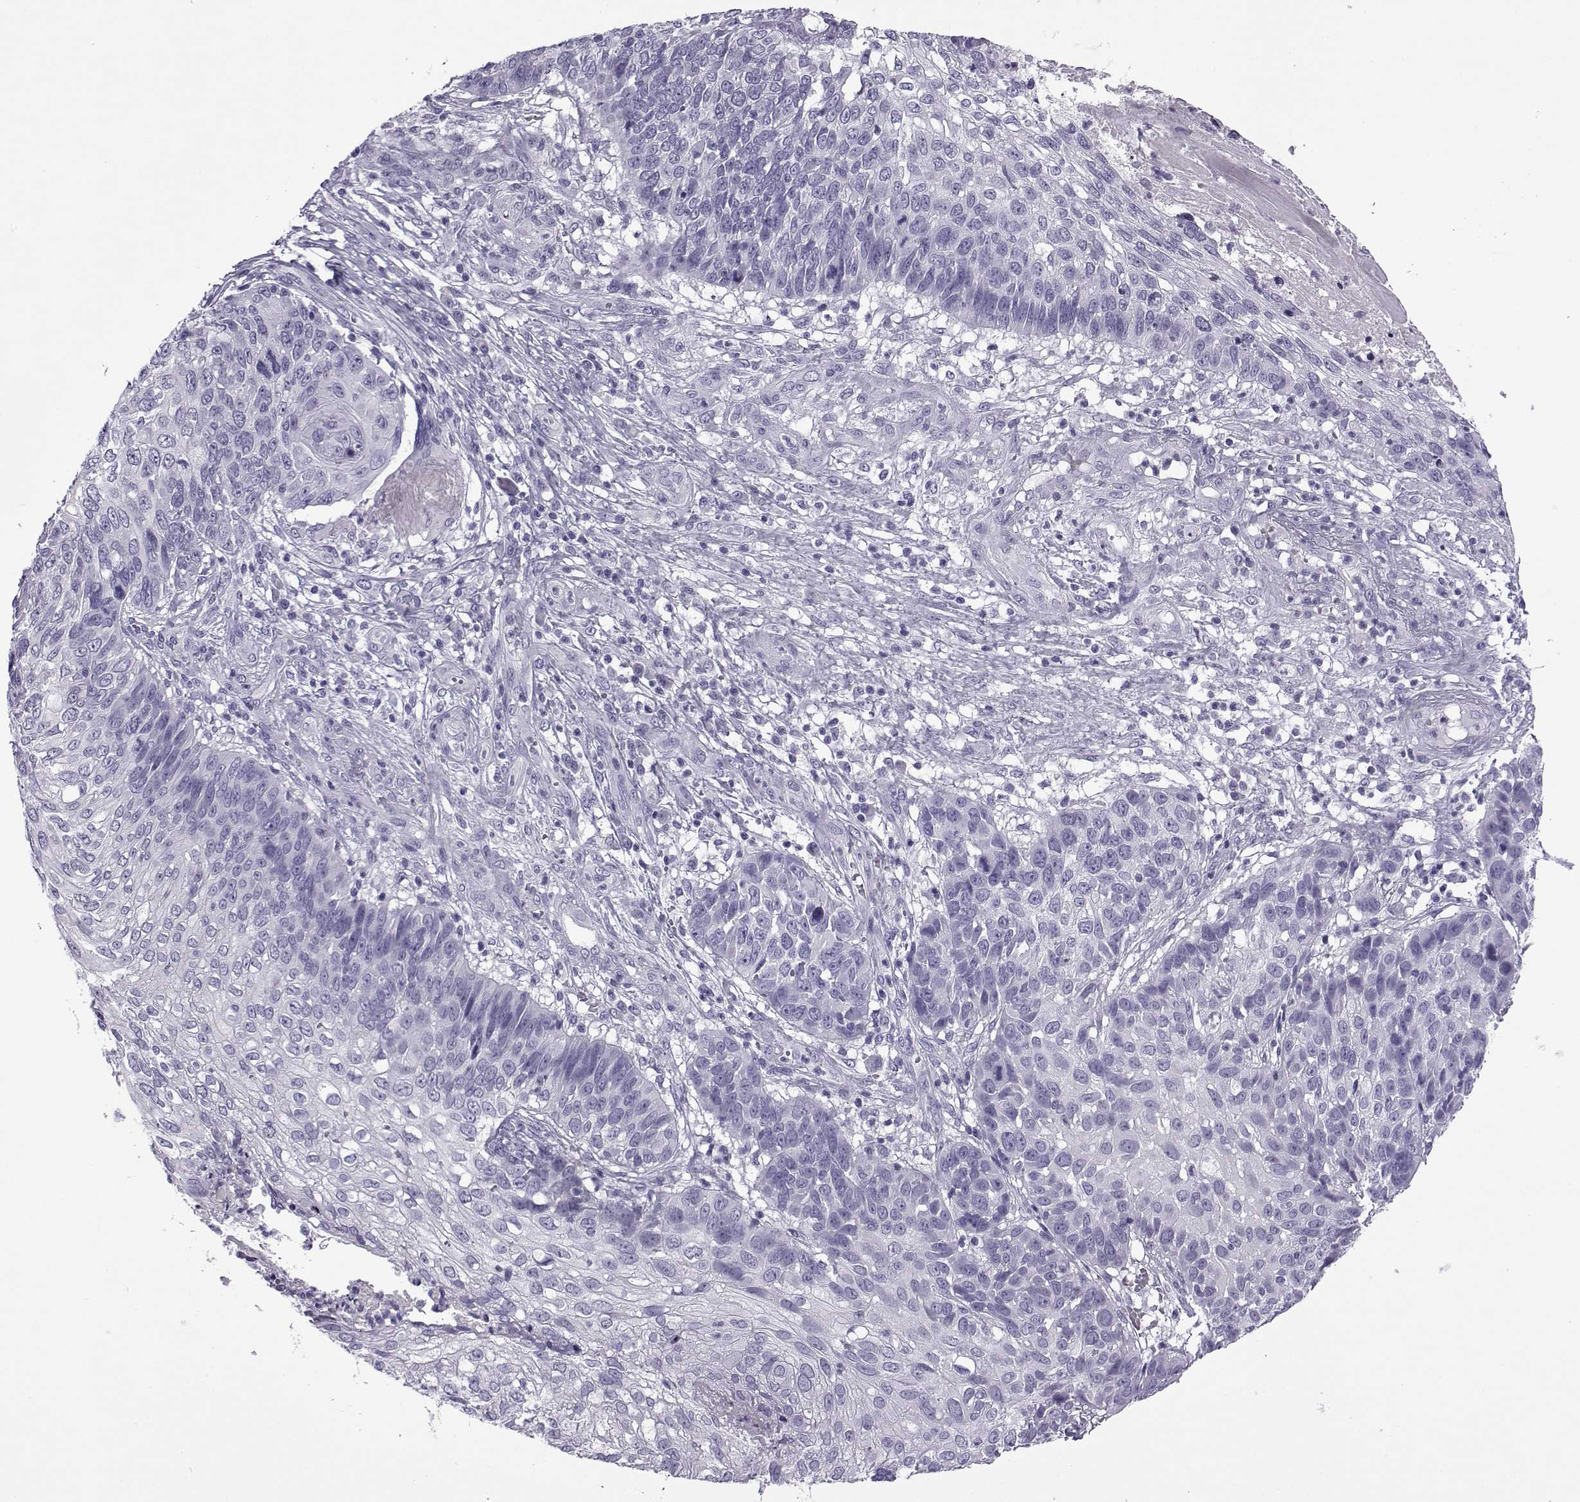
{"staining": {"intensity": "negative", "quantity": "none", "location": "none"}, "tissue": "skin cancer", "cell_type": "Tumor cells", "image_type": "cancer", "snomed": [{"axis": "morphology", "description": "Squamous cell carcinoma, NOS"}, {"axis": "topography", "description": "Skin"}], "caption": "The immunohistochemistry micrograph has no significant positivity in tumor cells of skin squamous cell carcinoma tissue. The staining is performed using DAB (3,3'-diaminobenzidine) brown chromogen with nuclei counter-stained in using hematoxylin.", "gene": "OIP5", "patient": {"sex": "male", "age": 92}}